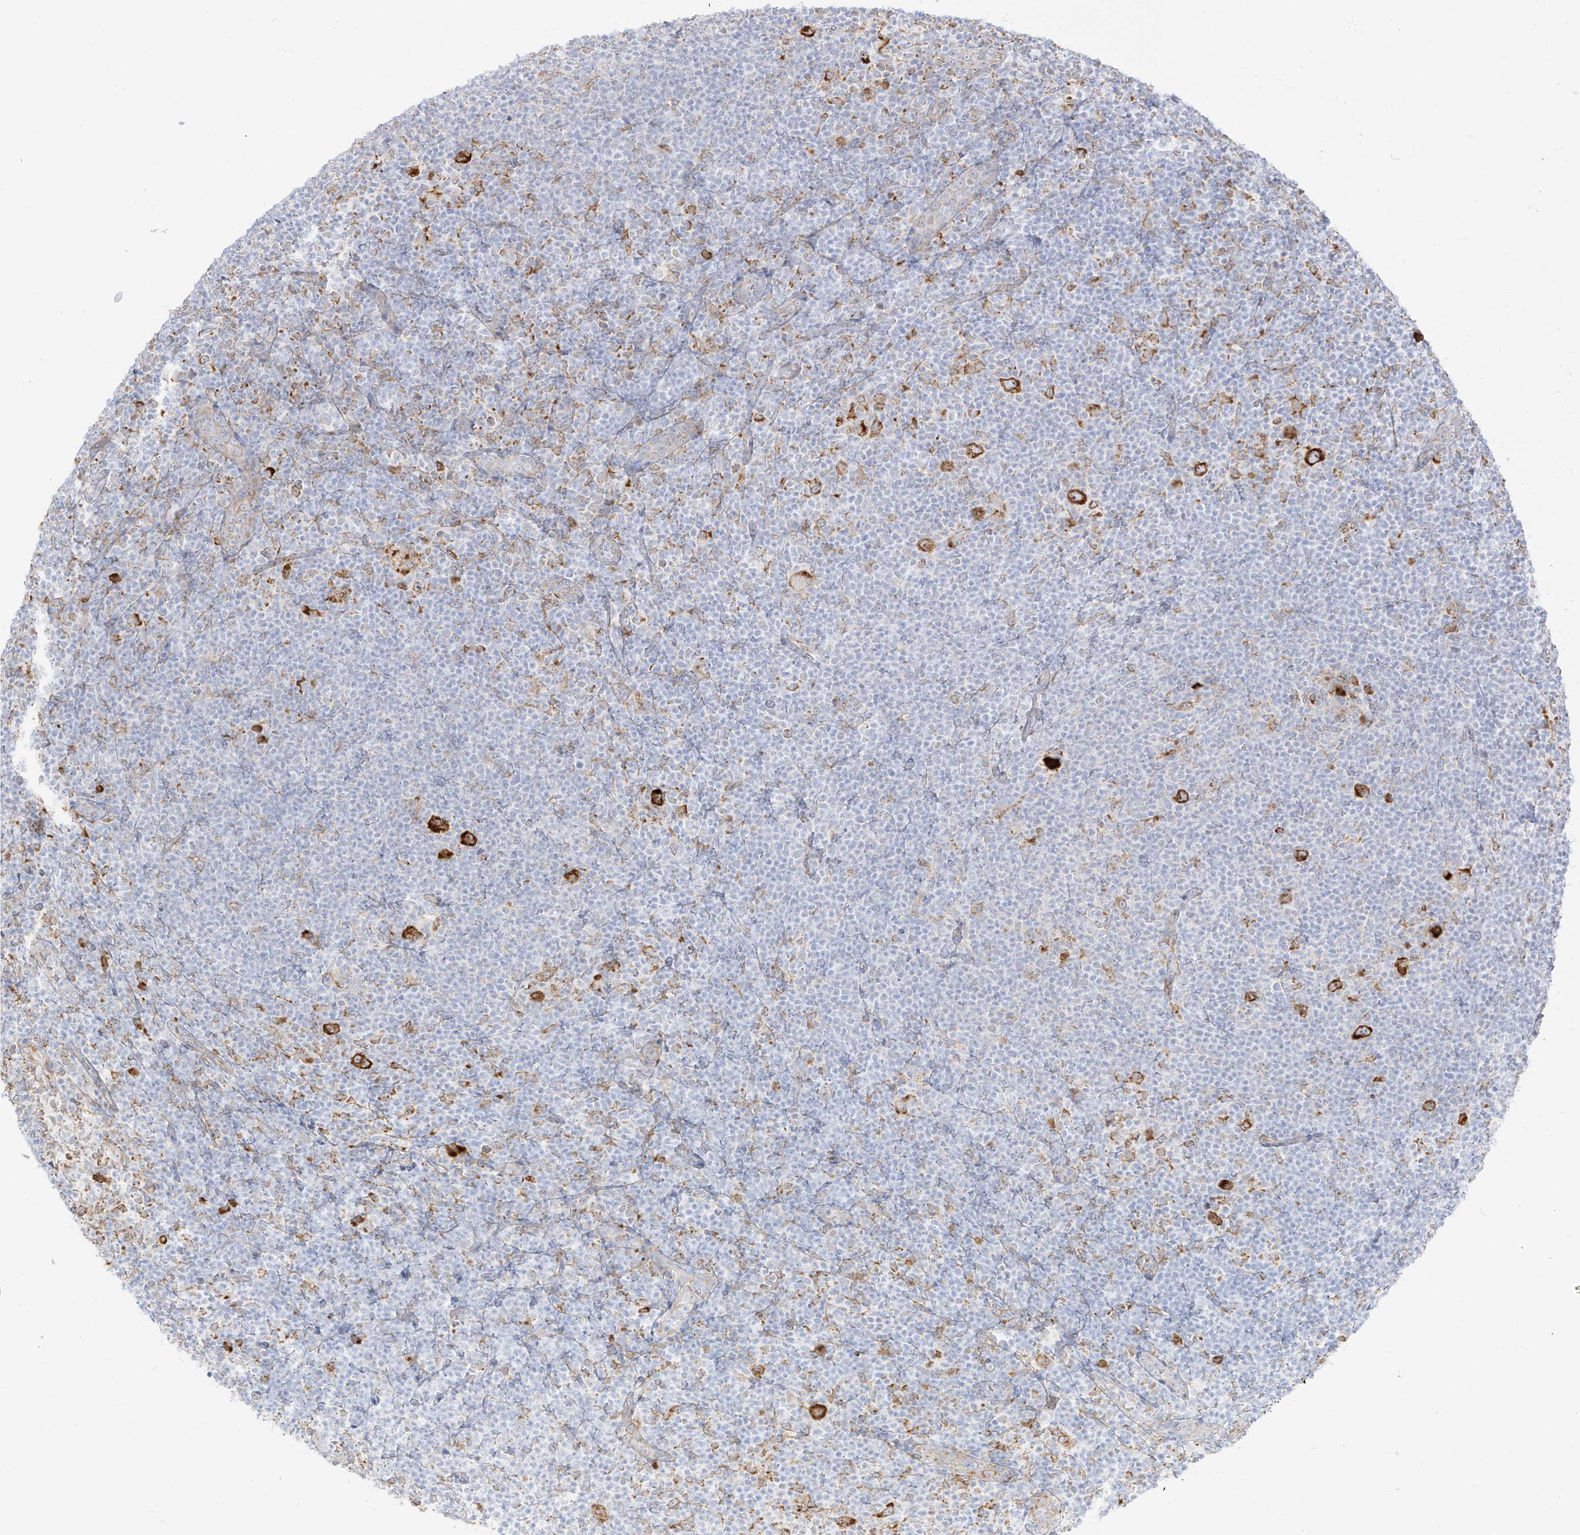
{"staining": {"intensity": "strong", "quantity": ">75%", "location": "cytoplasmic/membranous"}, "tissue": "lymphoma", "cell_type": "Tumor cells", "image_type": "cancer", "snomed": [{"axis": "morphology", "description": "Hodgkin's disease, NOS"}, {"axis": "topography", "description": "Lymph node"}], "caption": "Immunohistochemistry (IHC) photomicrograph of neoplastic tissue: human lymphoma stained using immunohistochemistry (IHC) demonstrates high levels of strong protein expression localized specifically in the cytoplasmic/membranous of tumor cells, appearing as a cytoplasmic/membranous brown color.", "gene": "LRRC59", "patient": {"sex": "female", "age": 57}}